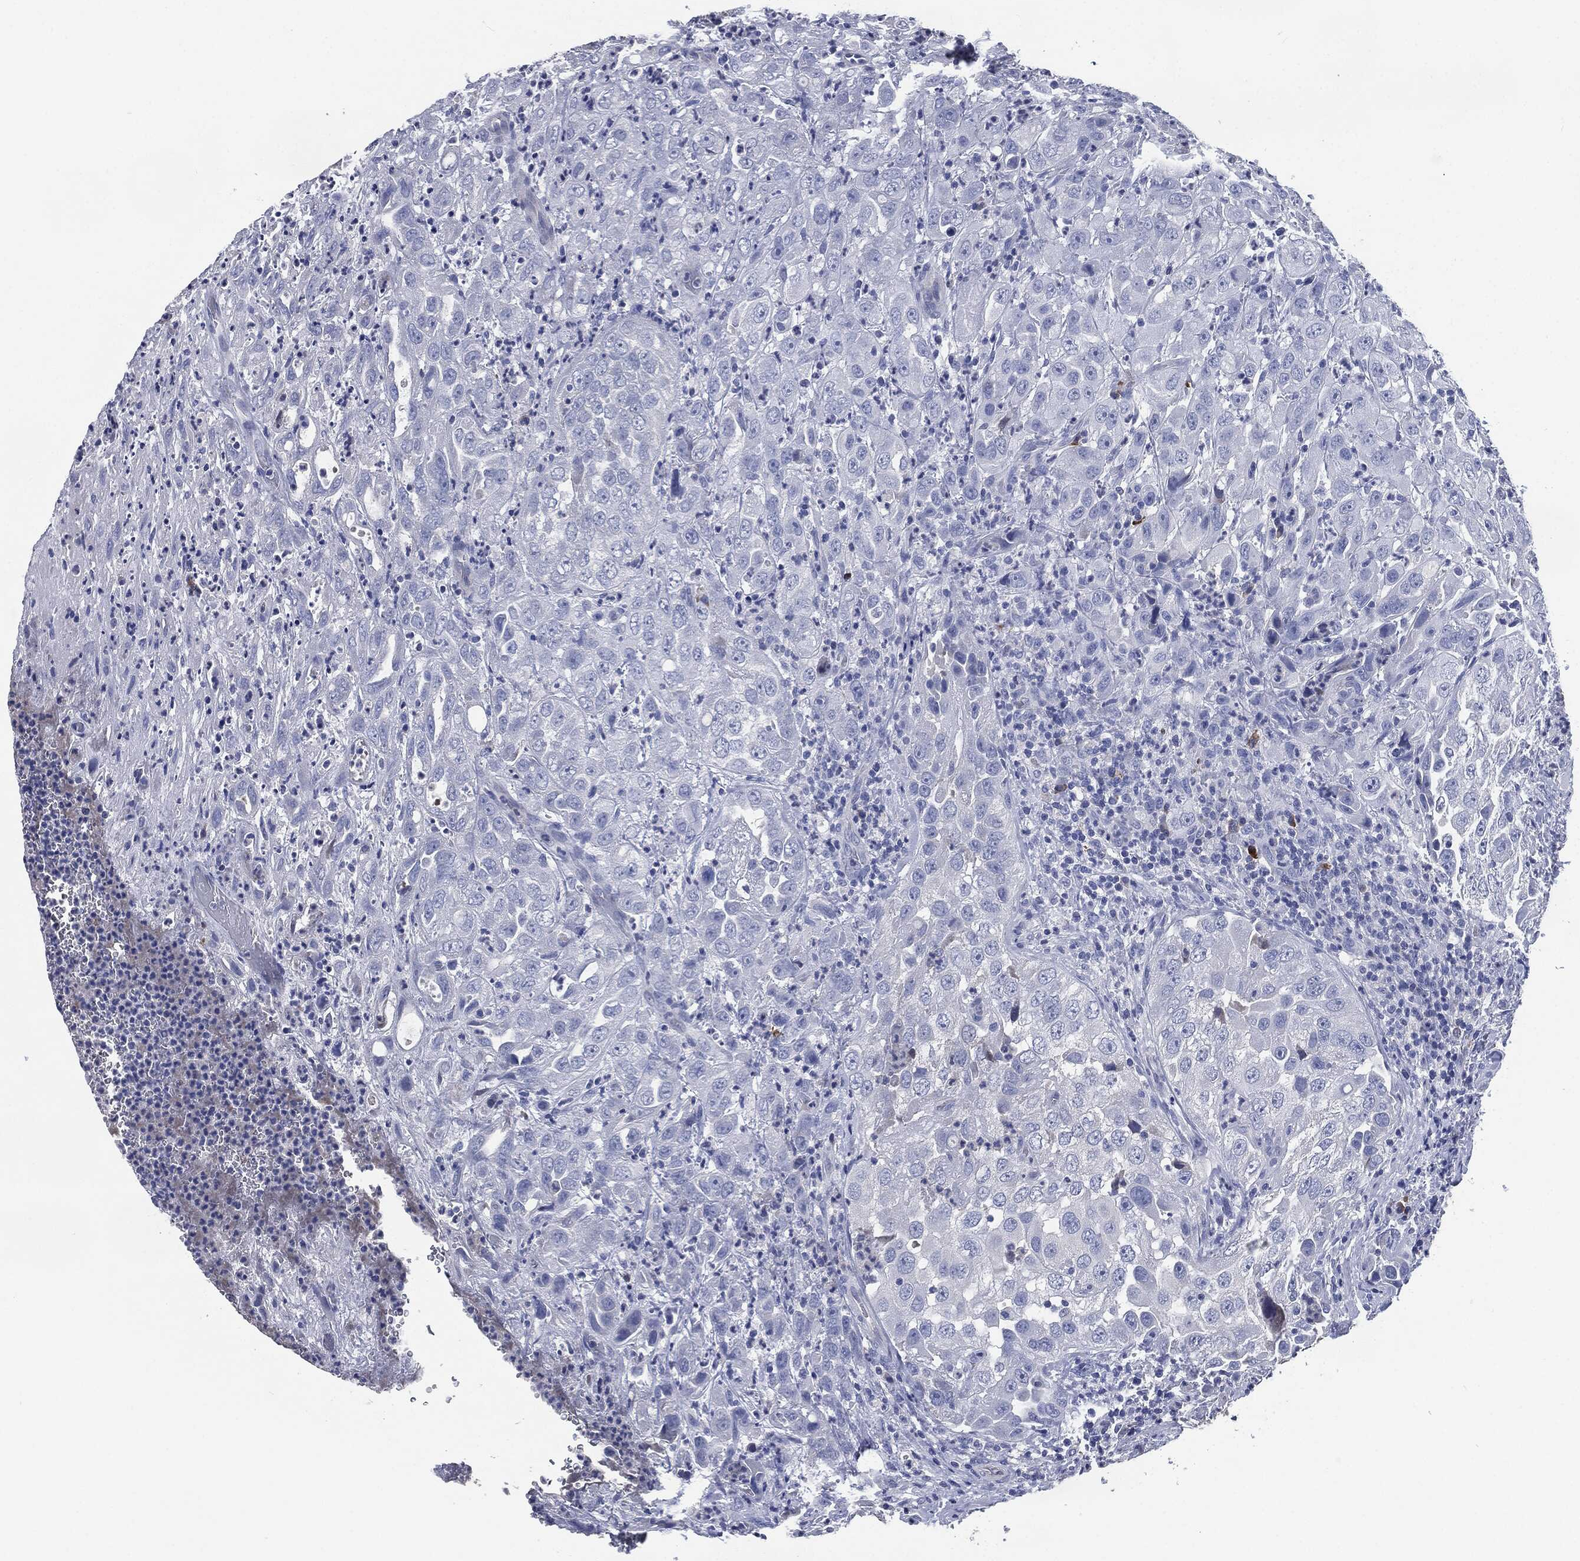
{"staining": {"intensity": "negative", "quantity": "none", "location": "none"}, "tissue": "urothelial cancer", "cell_type": "Tumor cells", "image_type": "cancer", "snomed": [{"axis": "morphology", "description": "Urothelial carcinoma, High grade"}, {"axis": "topography", "description": "Urinary bladder"}], "caption": "Immunohistochemistry of human urothelial carcinoma (high-grade) demonstrates no expression in tumor cells.", "gene": "CD27", "patient": {"sex": "female", "age": 41}}